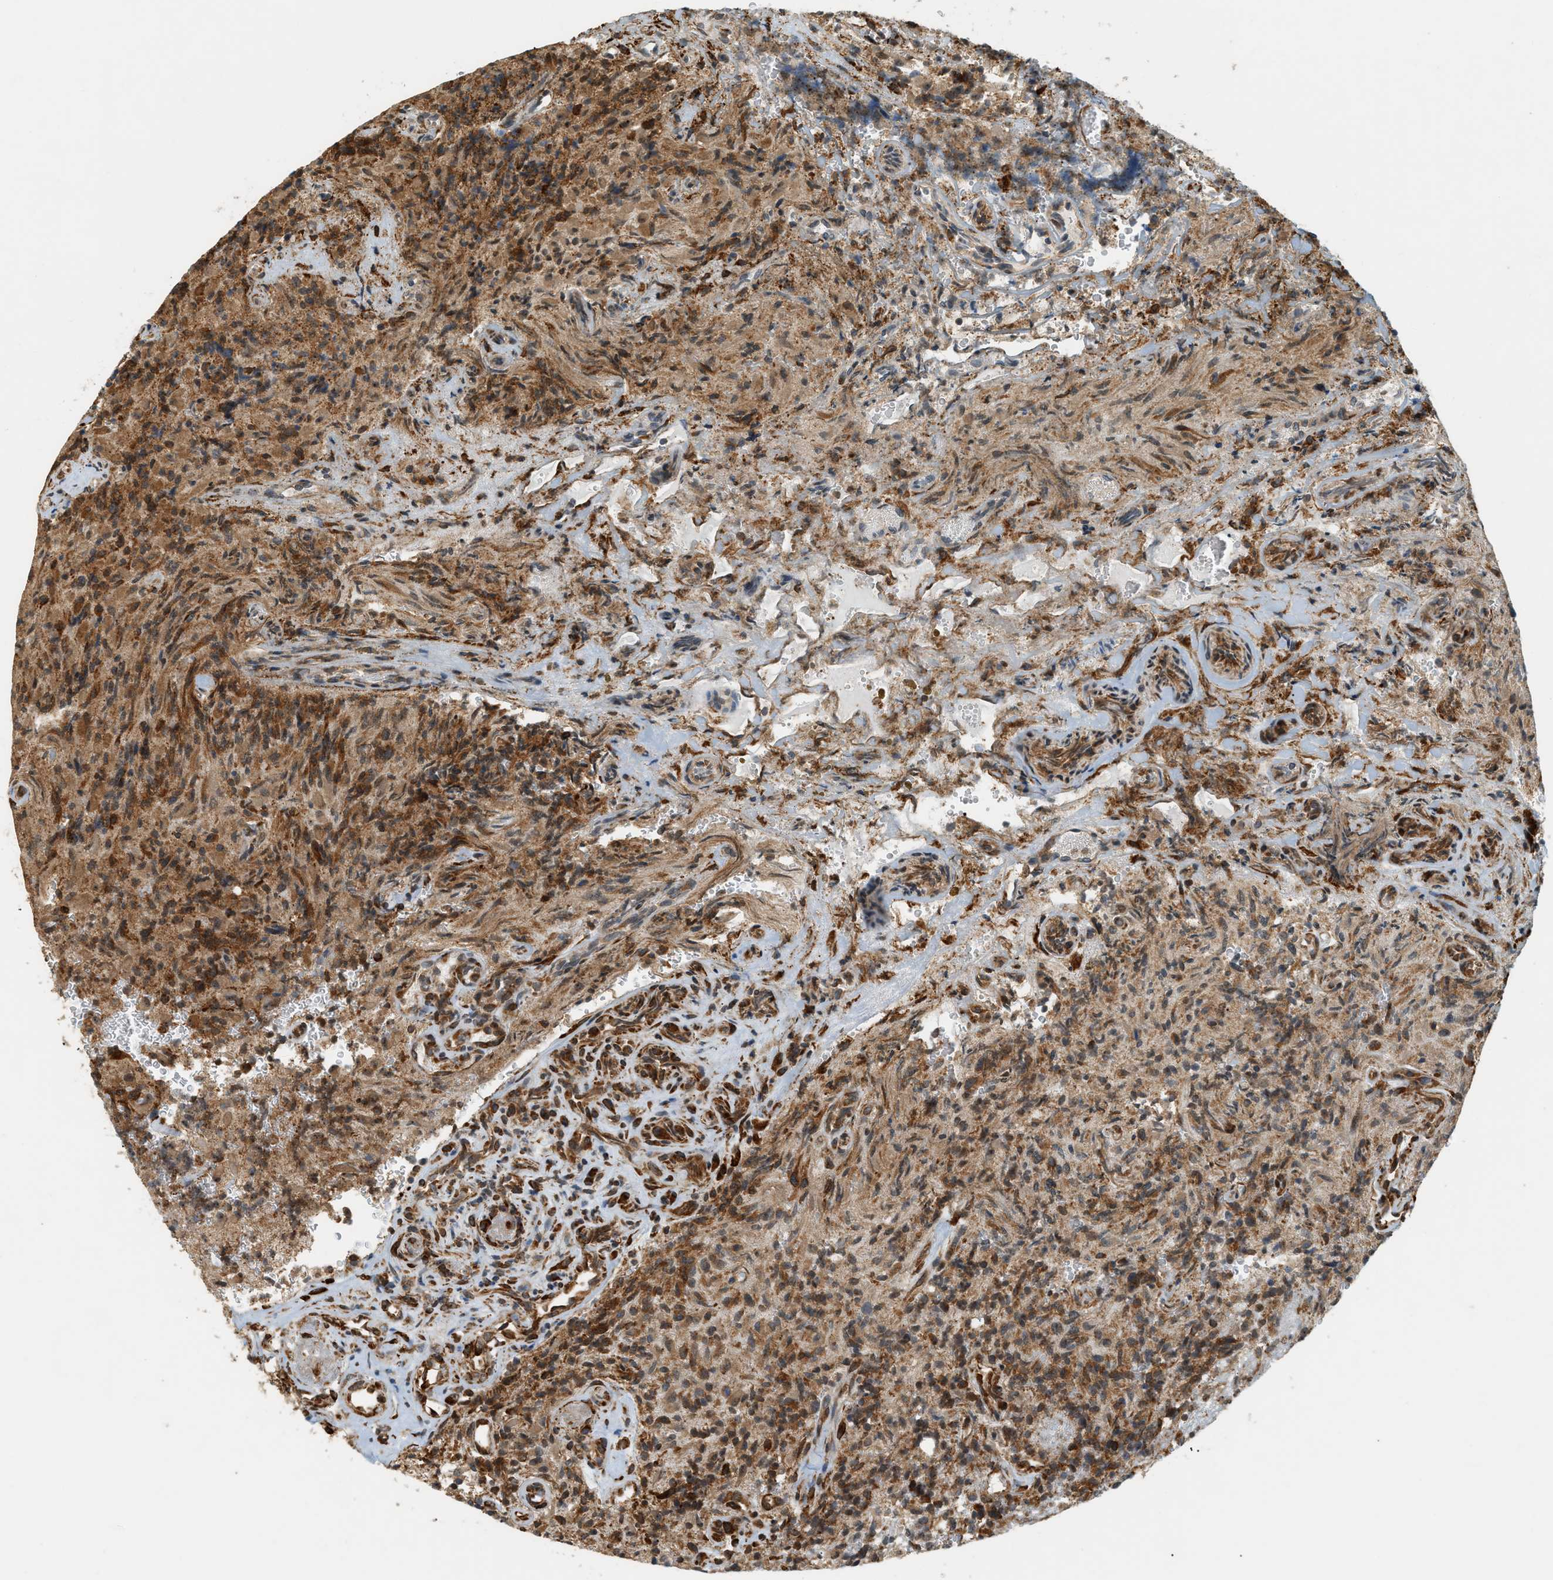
{"staining": {"intensity": "moderate", "quantity": ">75%", "location": "cytoplasmic/membranous"}, "tissue": "glioma", "cell_type": "Tumor cells", "image_type": "cancer", "snomed": [{"axis": "morphology", "description": "Glioma, malignant, High grade"}, {"axis": "topography", "description": "Brain"}], "caption": "This histopathology image reveals malignant high-grade glioma stained with immunohistochemistry to label a protein in brown. The cytoplasmic/membranous of tumor cells show moderate positivity for the protein. Nuclei are counter-stained blue.", "gene": "SEMA4D", "patient": {"sex": "male", "age": 71}}